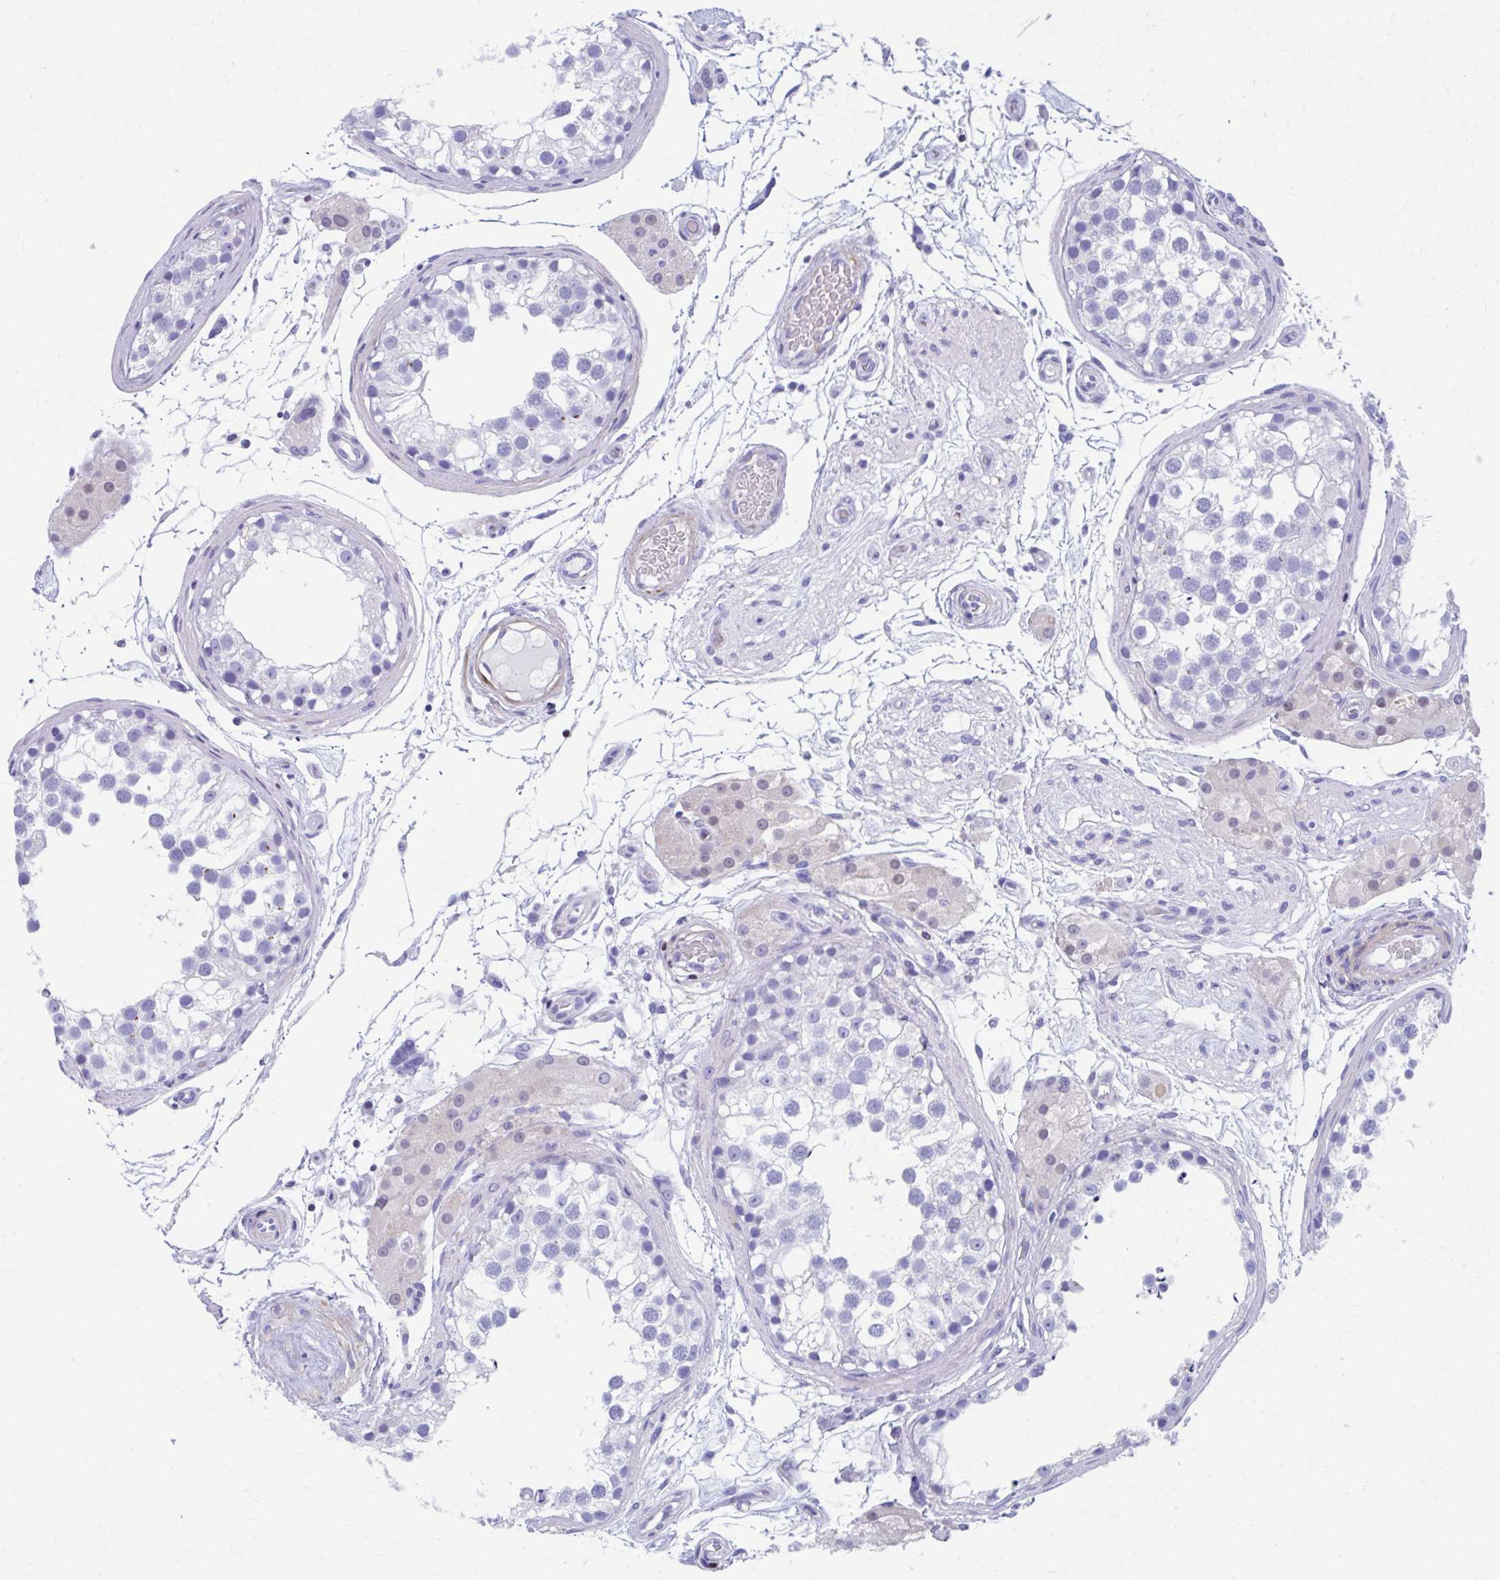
{"staining": {"intensity": "negative", "quantity": "none", "location": "none"}, "tissue": "testis", "cell_type": "Cells in seminiferous ducts", "image_type": "normal", "snomed": [{"axis": "morphology", "description": "Normal tissue, NOS"}, {"axis": "morphology", "description": "Seminoma, NOS"}, {"axis": "topography", "description": "Testis"}], "caption": "Testis was stained to show a protein in brown. There is no significant staining in cells in seminiferous ducts. (DAB IHC visualized using brightfield microscopy, high magnification).", "gene": "RUNX3", "patient": {"sex": "male", "age": 65}}